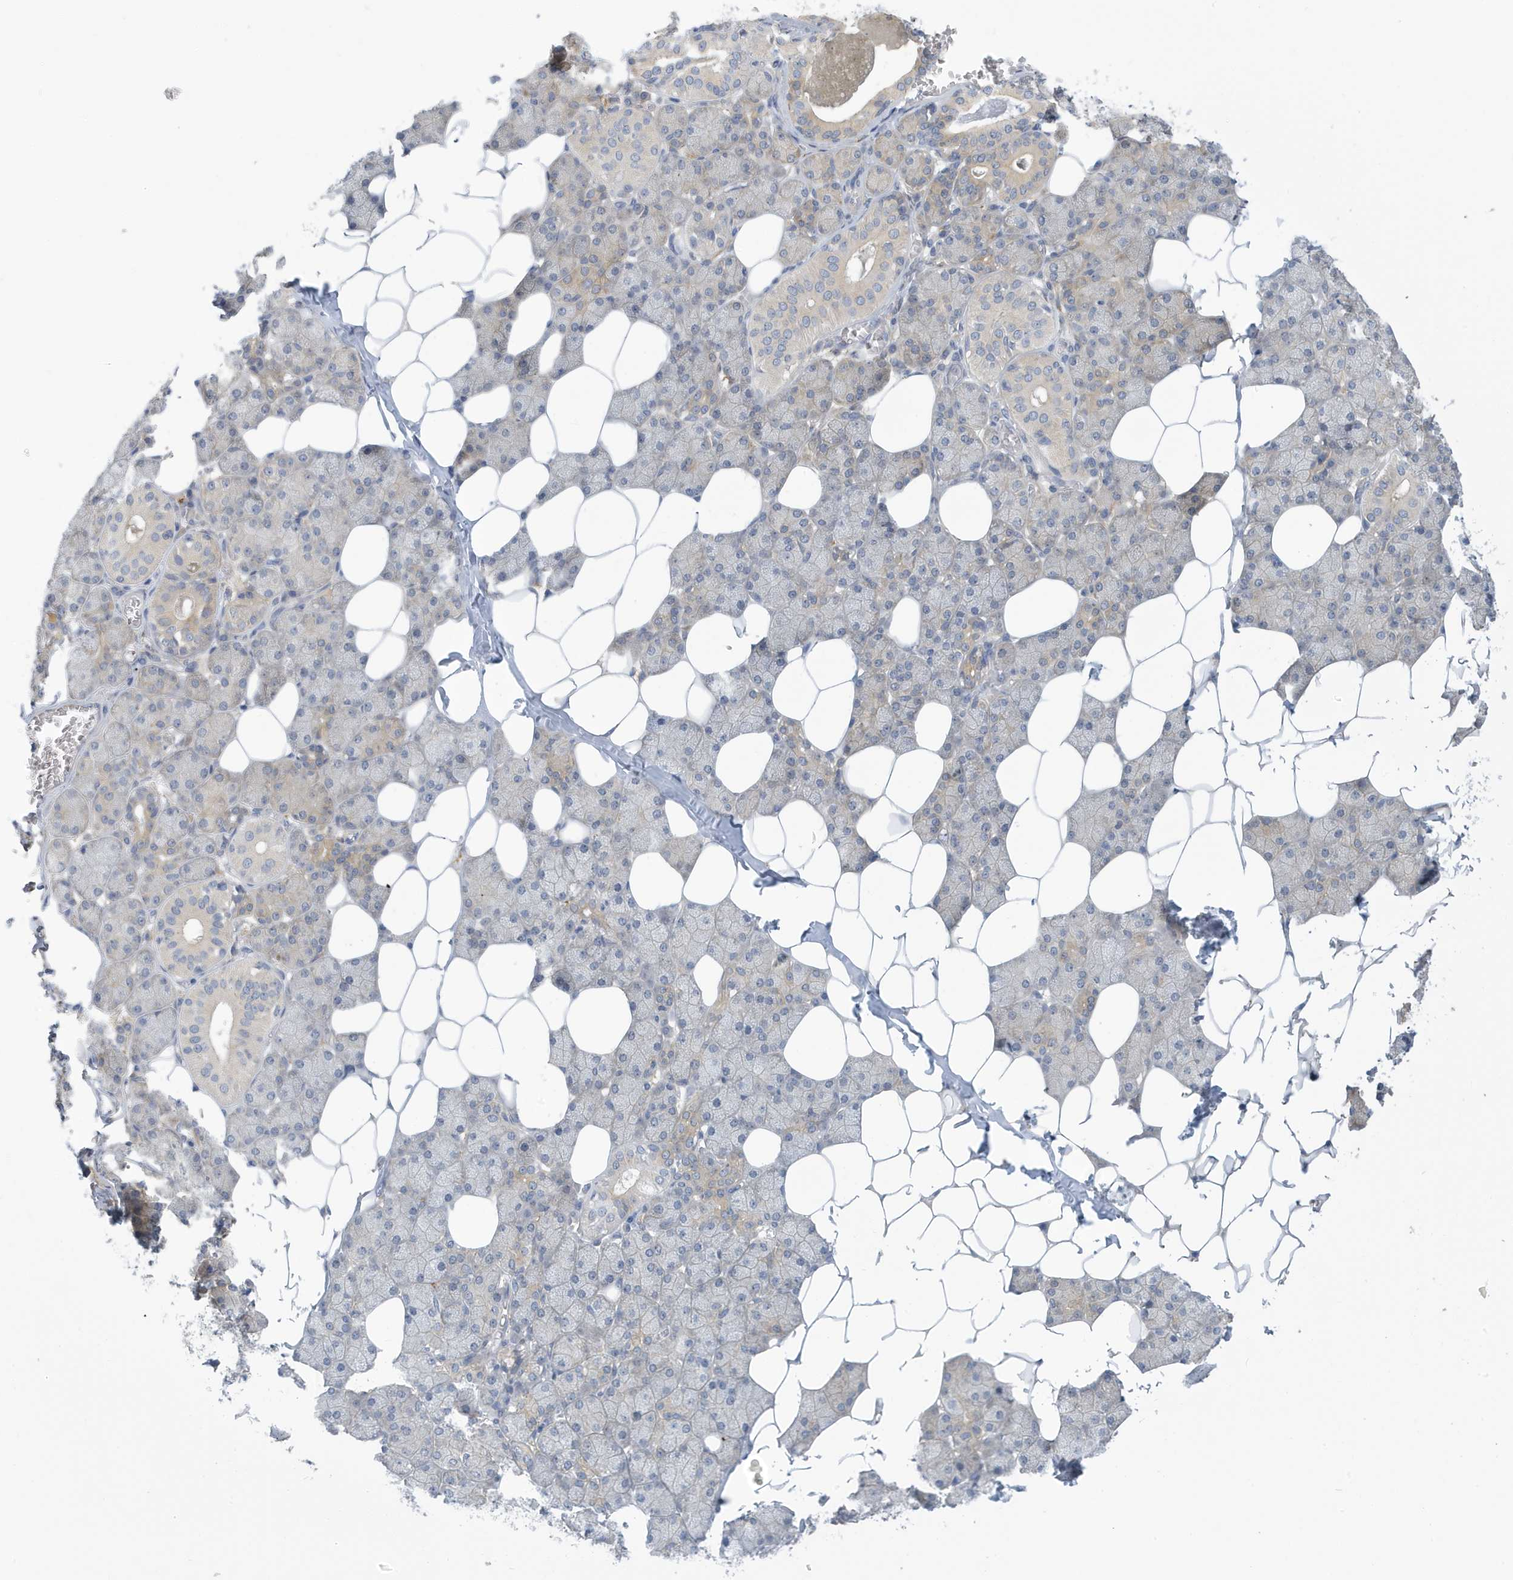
{"staining": {"intensity": "moderate", "quantity": "<25%", "location": "cytoplasmic/membranous"}, "tissue": "salivary gland", "cell_type": "Glandular cells", "image_type": "normal", "snomed": [{"axis": "morphology", "description": "Normal tissue, NOS"}, {"axis": "topography", "description": "Salivary gland"}], "caption": "High-power microscopy captured an immunohistochemistry (IHC) histopathology image of benign salivary gland, revealing moderate cytoplasmic/membranous expression in about <25% of glandular cells. (brown staining indicates protein expression, while blue staining denotes nuclei).", "gene": "VTA1", "patient": {"sex": "female", "age": 33}}